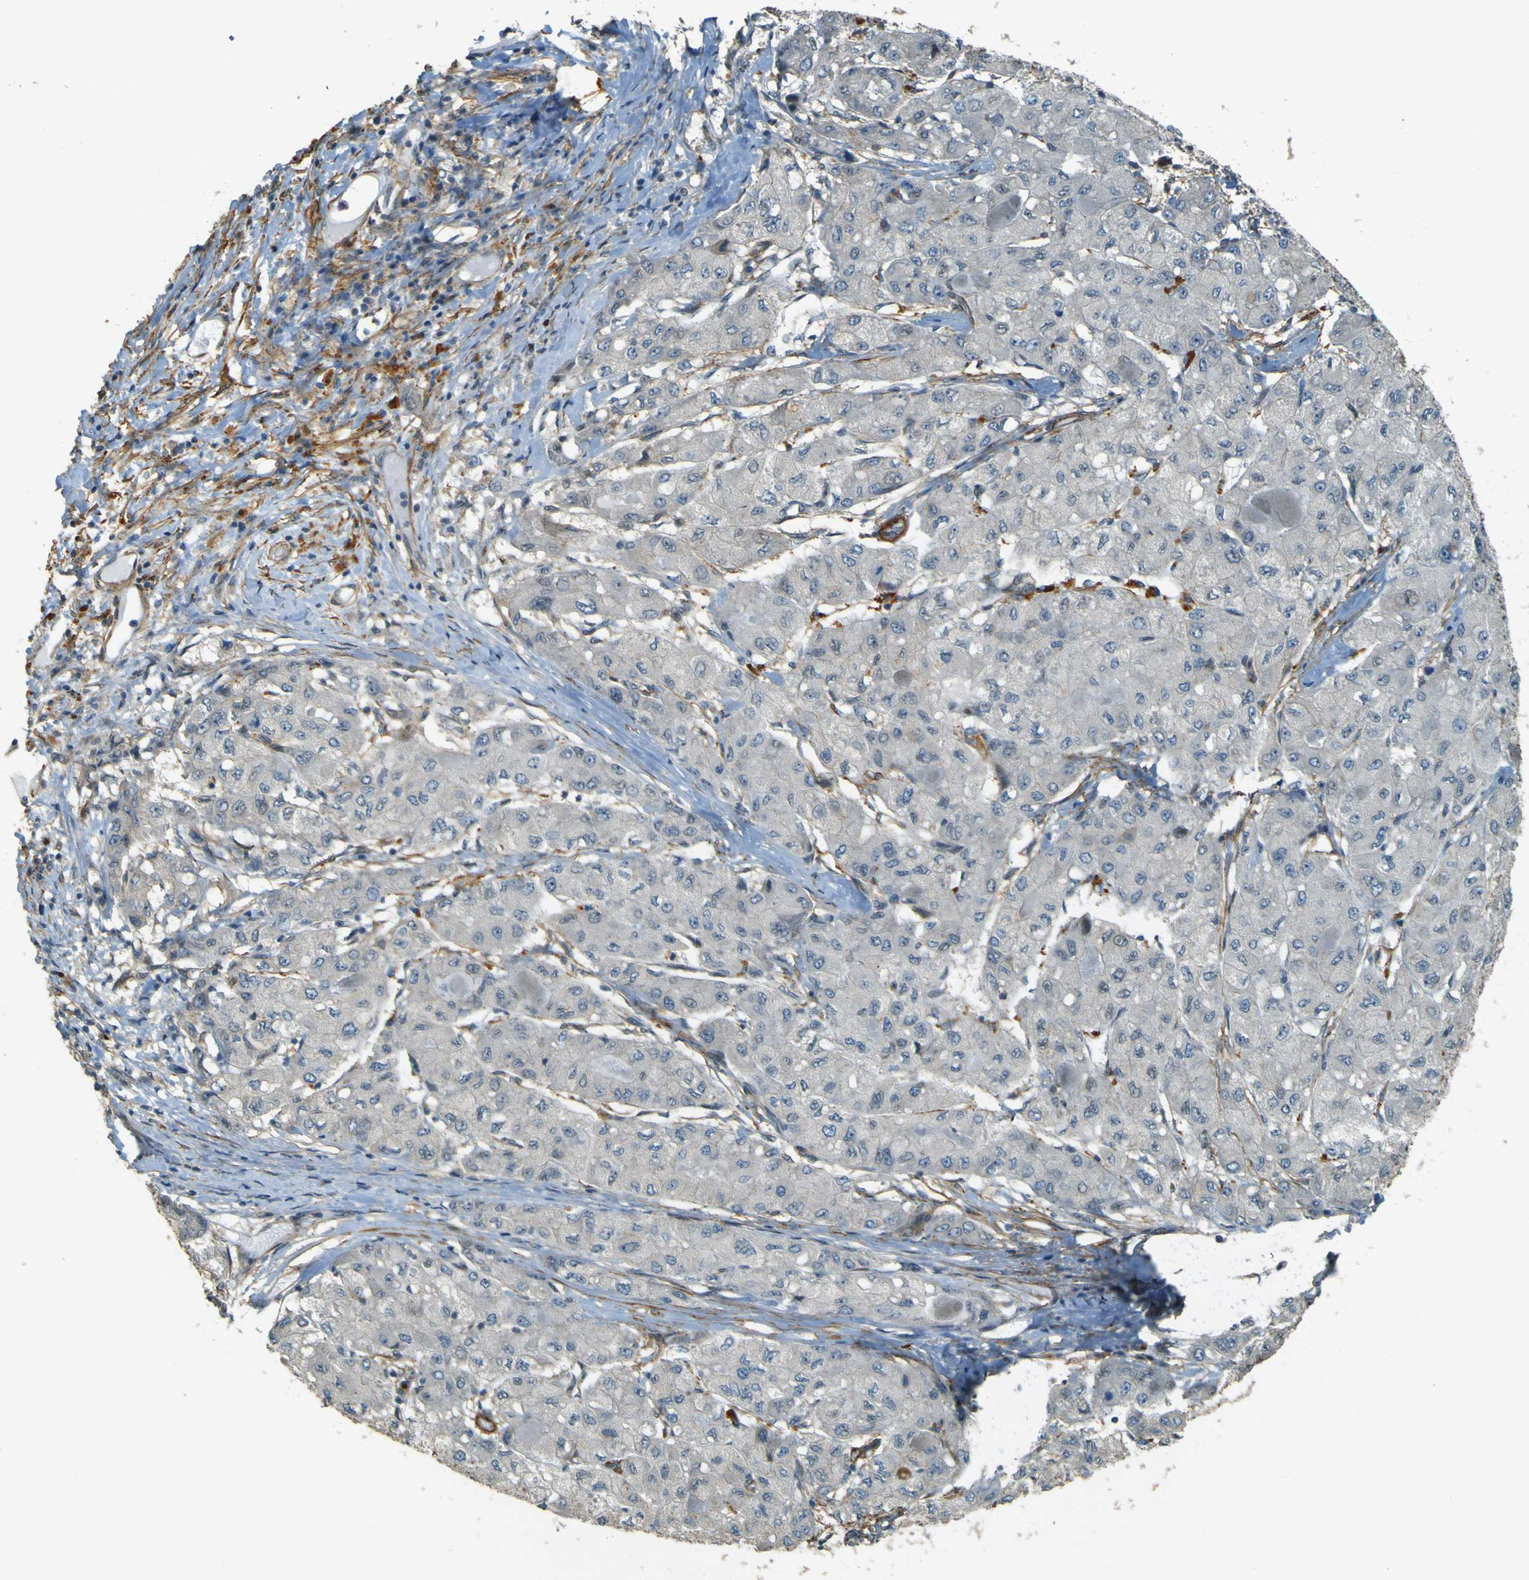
{"staining": {"intensity": "negative", "quantity": "none", "location": "none"}, "tissue": "liver cancer", "cell_type": "Tumor cells", "image_type": "cancer", "snomed": [{"axis": "morphology", "description": "Carcinoma, Hepatocellular, NOS"}, {"axis": "topography", "description": "Liver"}], "caption": "Immunohistochemical staining of human liver hepatocellular carcinoma shows no significant expression in tumor cells.", "gene": "NEXN", "patient": {"sex": "male", "age": 80}}